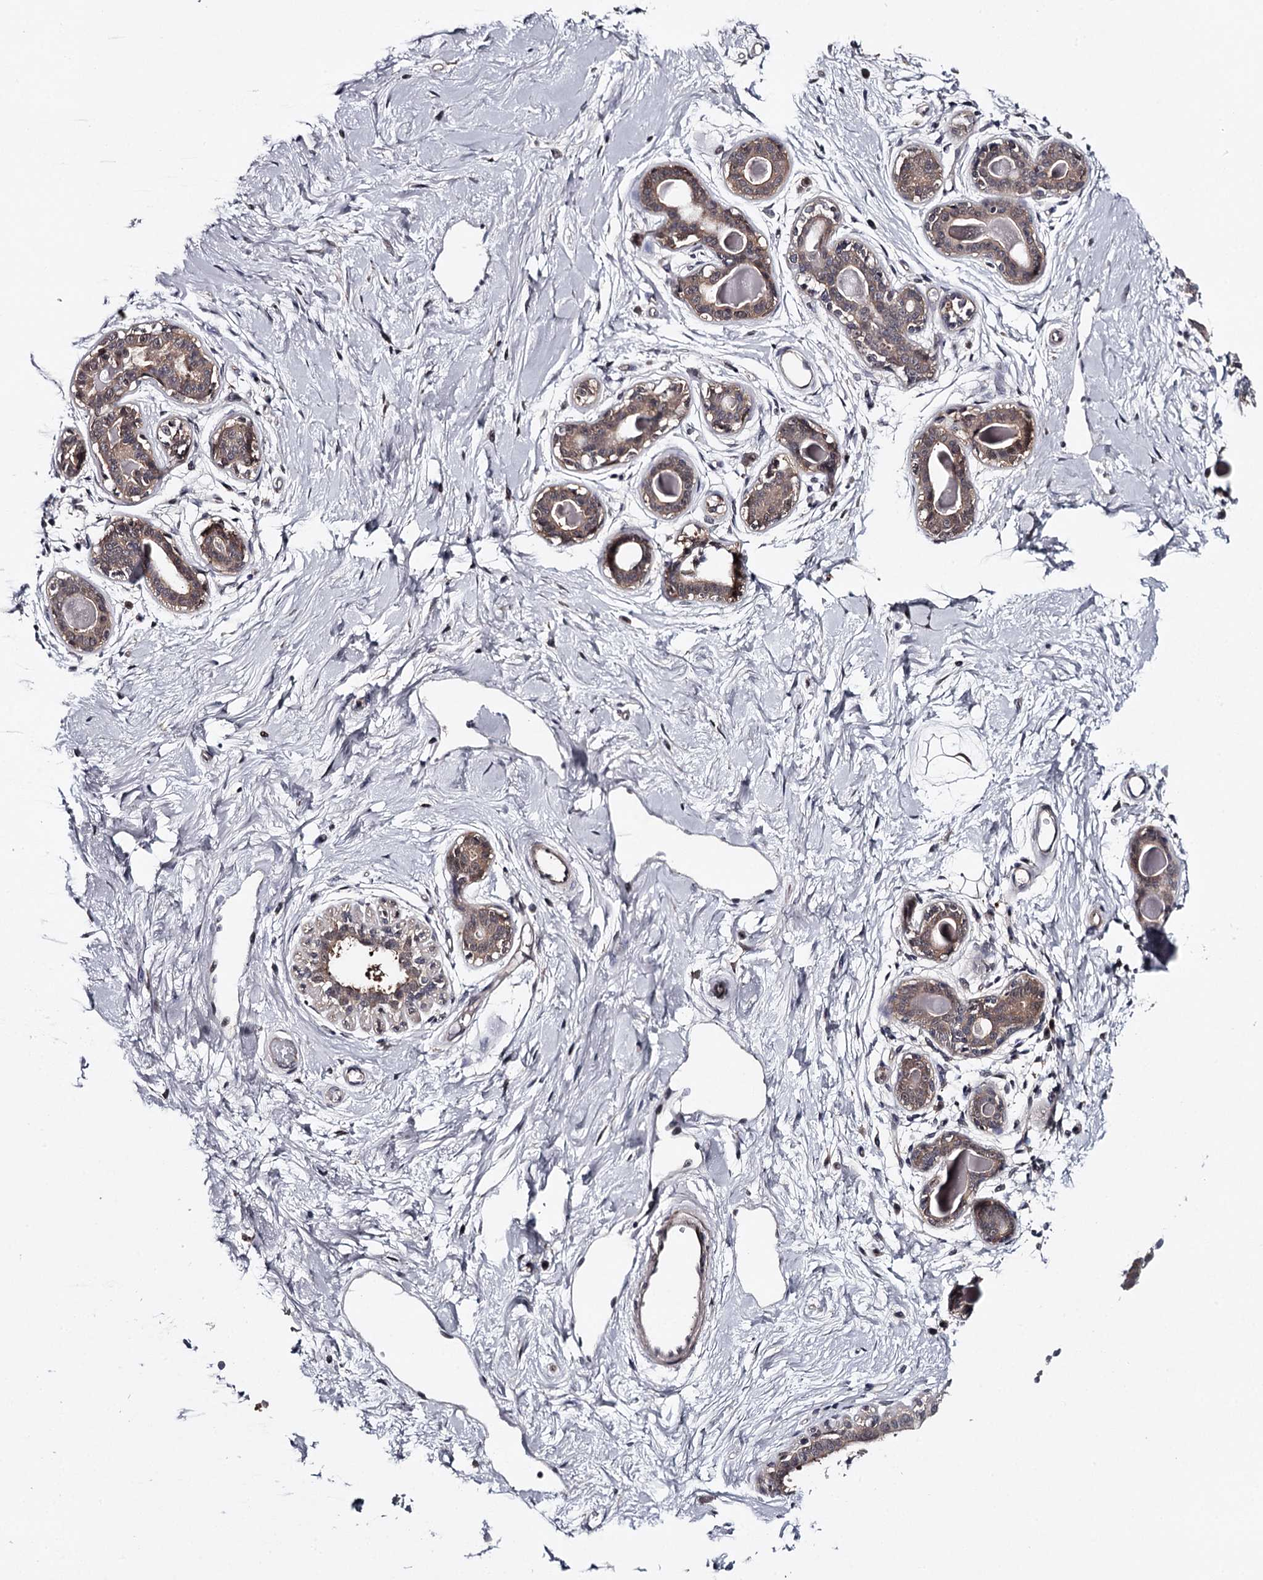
{"staining": {"intensity": "negative", "quantity": "none", "location": "none"}, "tissue": "breast", "cell_type": "Adipocytes", "image_type": "normal", "snomed": [{"axis": "morphology", "description": "Normal tissue, NOS"}, {"axis": "topography", "description": "Breast"}], "caption": "Immunohistochemistry of benign breast reveals no staining in adipocytes.", "gene": "GTSF1", "patient": {"sex": "female", "age": 45}}